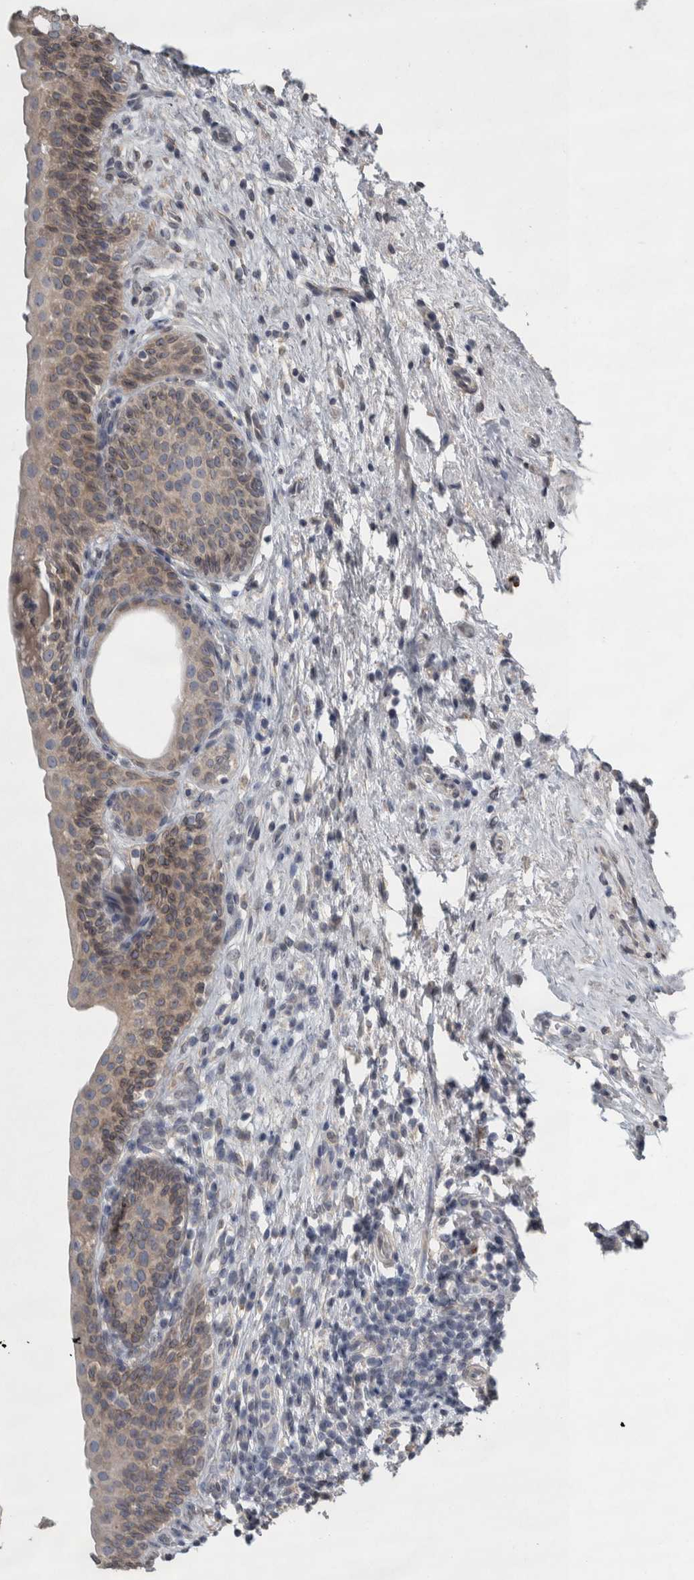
{"staining": {"intensity": "moderate", "quantity": ">75%", "location": "cytoplasmic/membranous"}, "tissue": "urinary bladder", "cell_type": "Urothelial cells", "image_type": "normal", "snomed": [{"axis": "morphology", "description": "Normal tissue, NOS"}, {"axis": "topography", "description": "Urinary bladder"}], "caption": "Approximately >75% of urothelial cells in benign urinary bladder demonstrate moderate cytoplasmic/membranous protein positivity as visualized by brown immunohistochemical staining.", "gene": "SIGMAR1", "patient": {"sex": "male", "age": 83}}